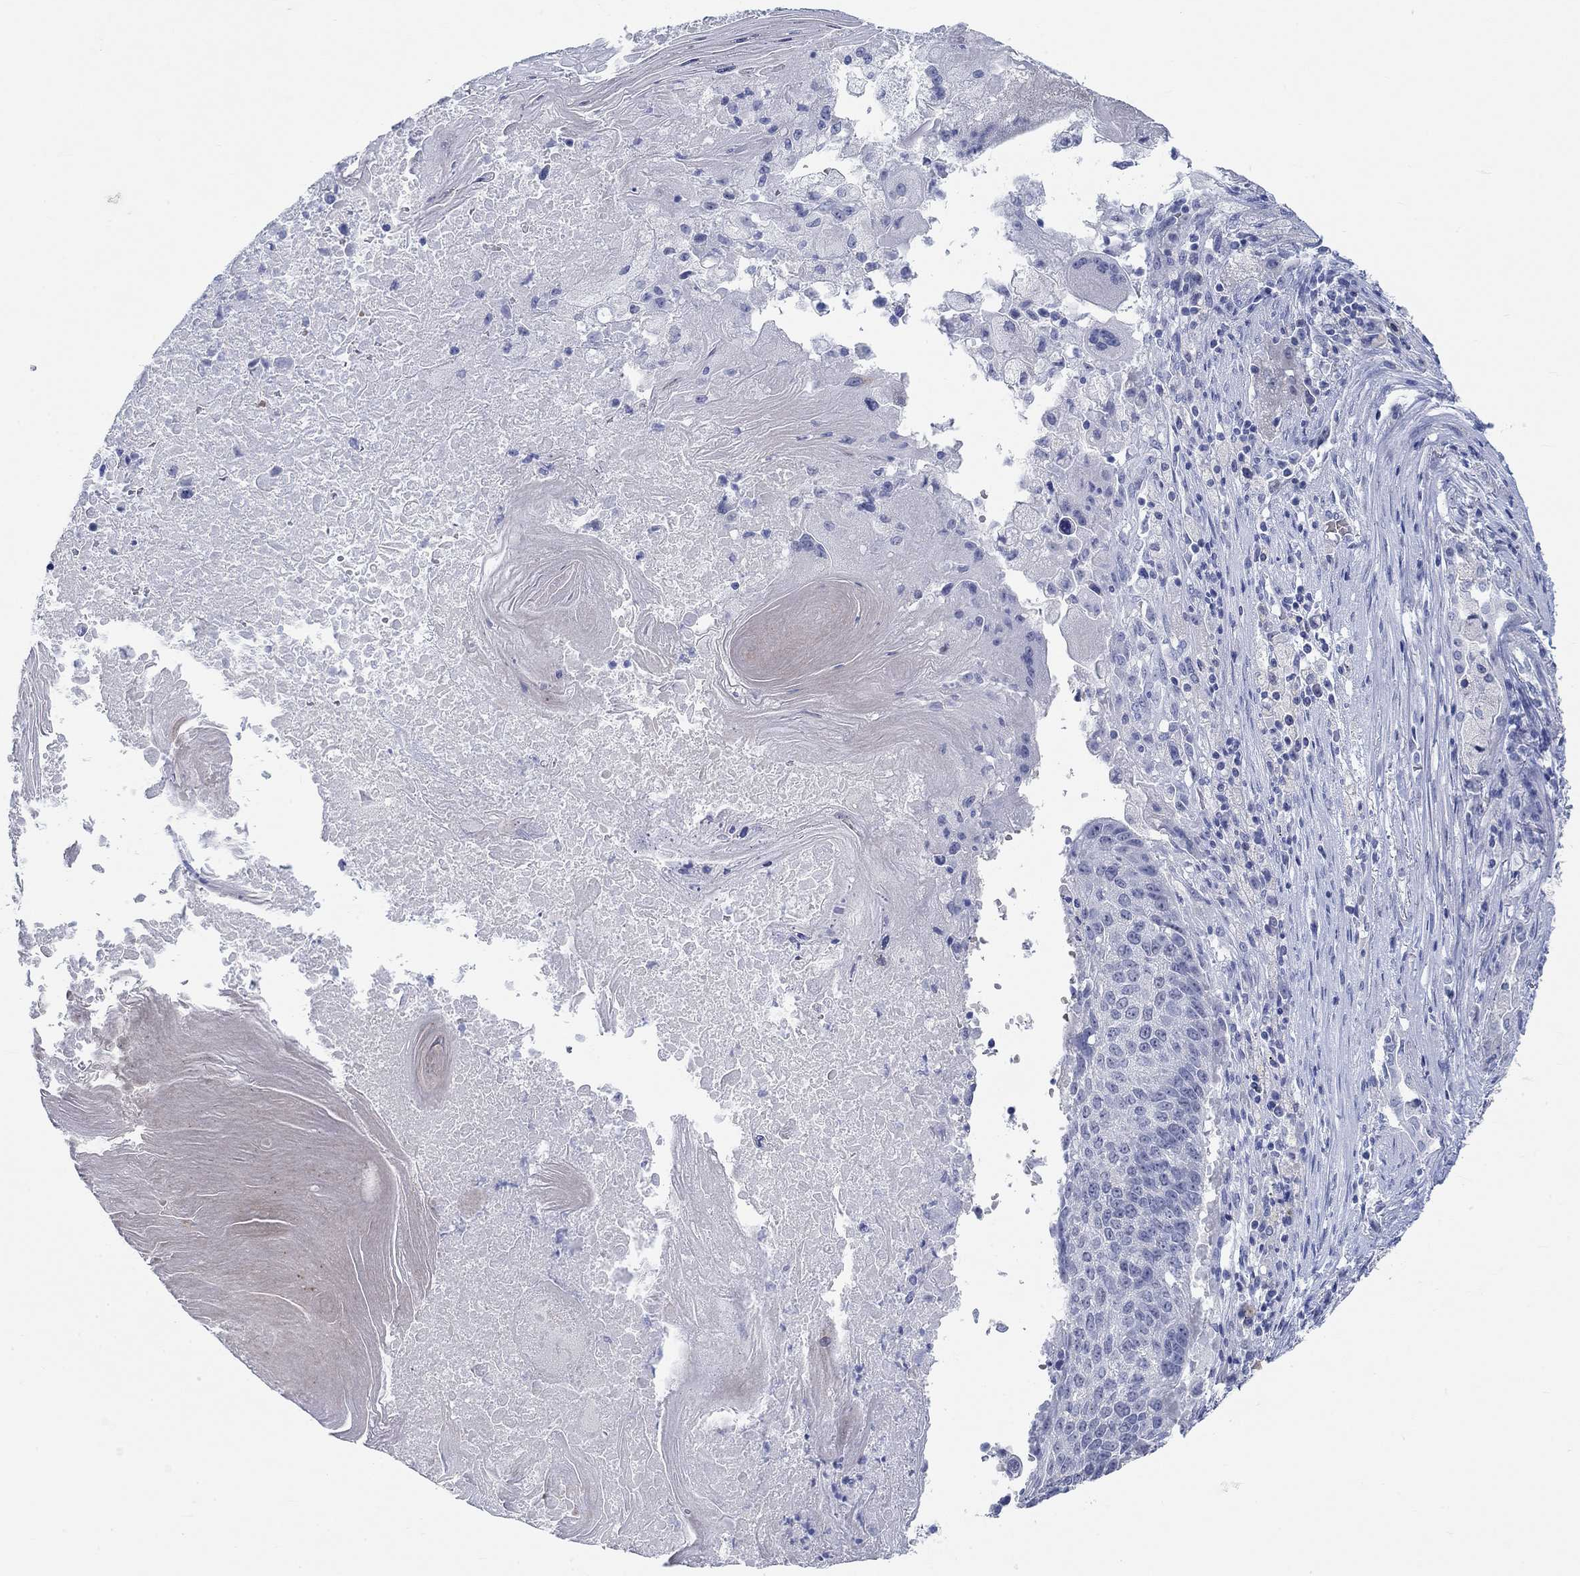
{"staining": {"intensity": "negative", "quantity": "none", "location": "none"}, "tissue": "lung cancer", "cell_type": "Tumor cells", "image_type": "cancer", "snomed": [{"axis": "morphology", "description": "Squamous cell carcinoma, NOS"}, {"axis": "topography", "description": "Lung"}], "caption": "This histopathology image is of squamous cell carcinoma (lung) stained with immunohistochemistry to label a protein in brown with the nuclei are counter-stained blue. There is no expression in tumor cells. The staining is performed using DAB (3,3'-diaminobenzidine) brown chromogen with nuclei counter-stained in using hematoxylin.", "gene": "GRIA3", "patient": {"sex": "male", "age": 73}}